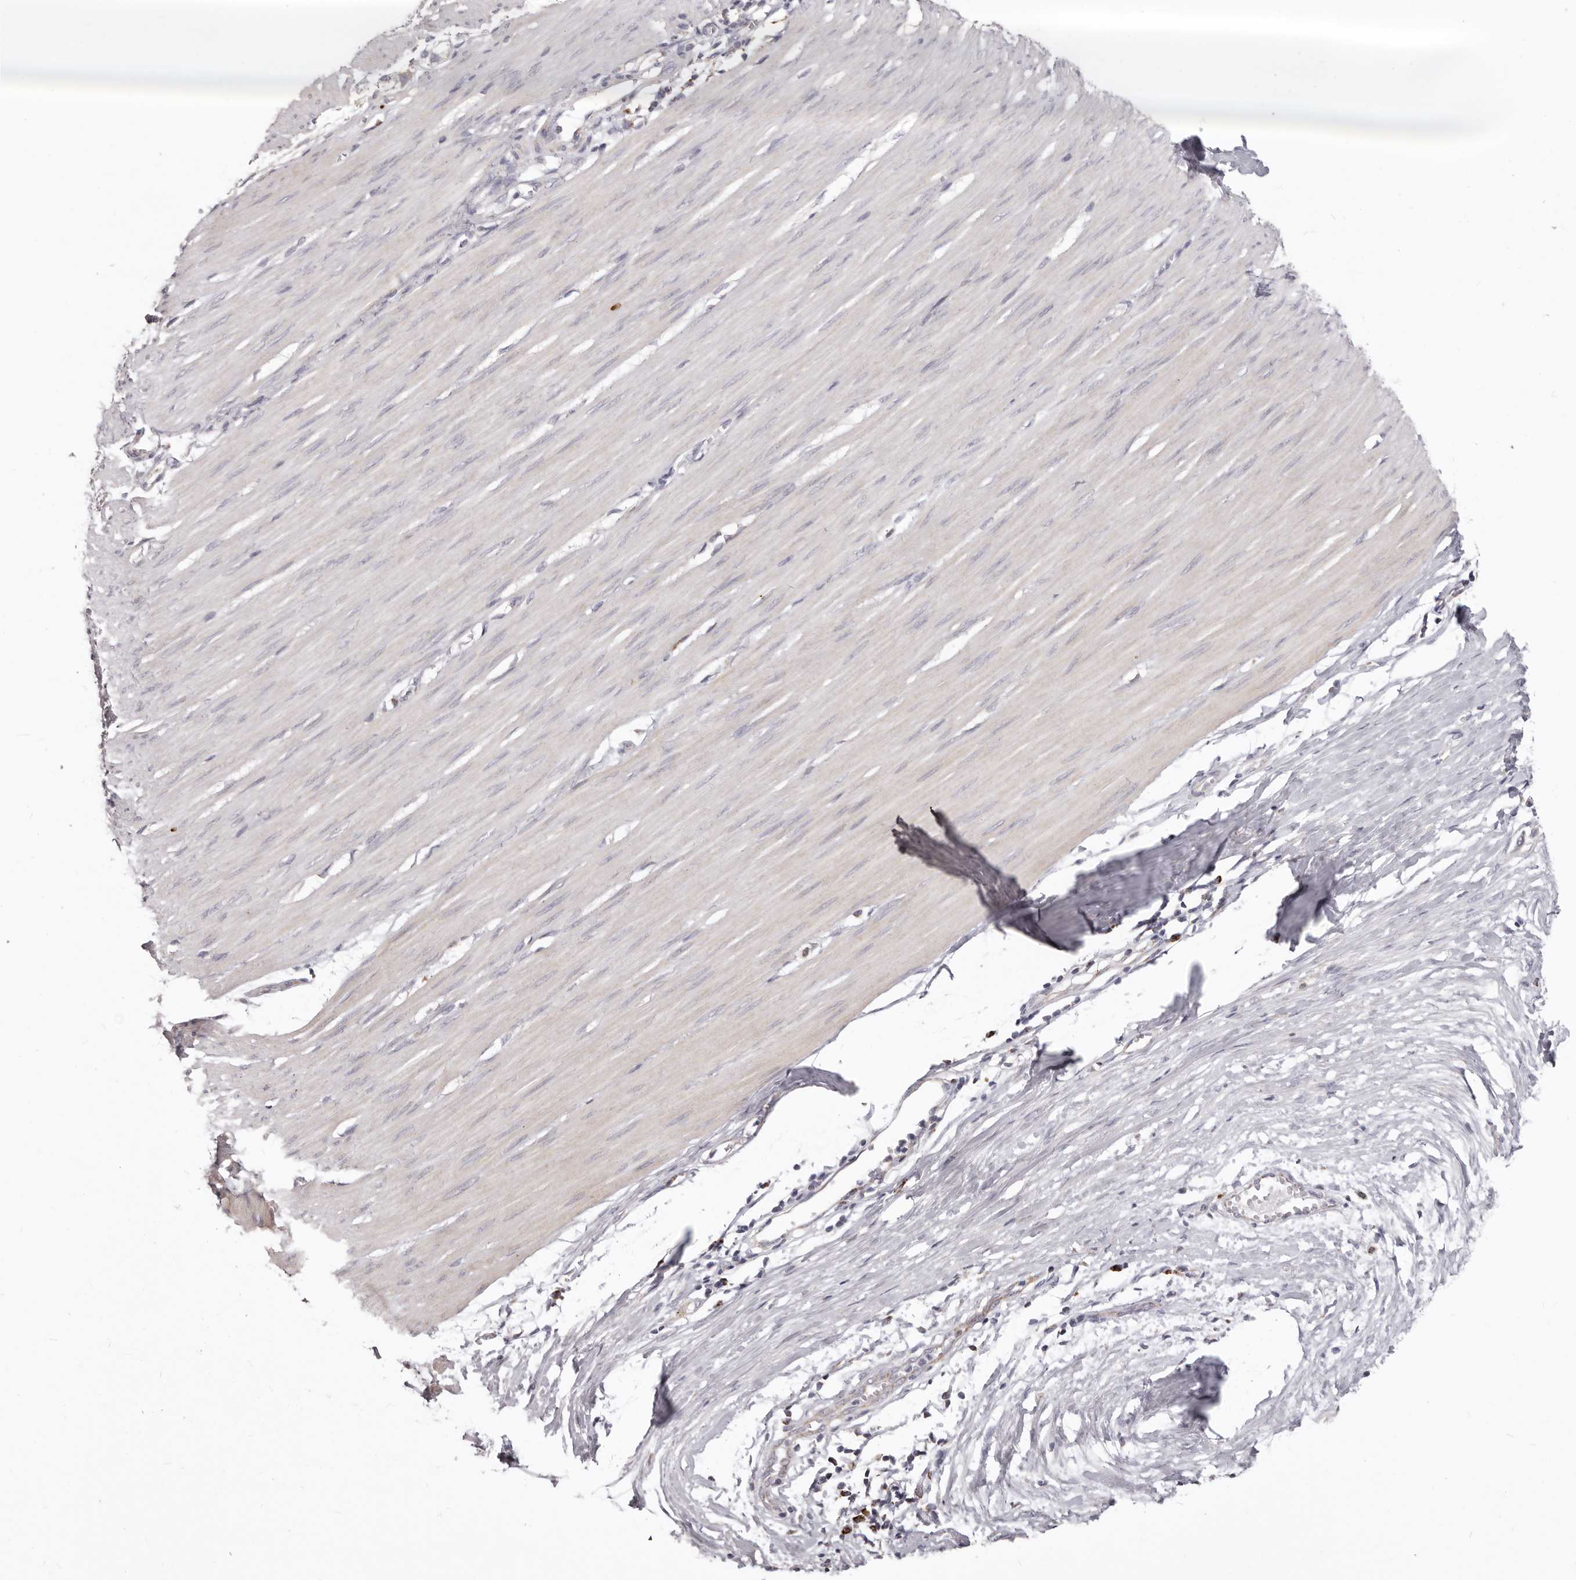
{"staining": {"intensity": "weak", "quantity": "25%-75%", "location": "cytoplasmic/membranous"}, "tissue": "smooth muscle", "cell_type": "Smooth muscle cells", "image_type": "normal", "snomed": [{"axis": "morphology", "description": "Normal tissue, NOS"}, {"axis": "morphology", "description": "Adenocarcinoma, NOS"}, {"axis": "topography", "description": "Colon"}, {"axis": "topography", "description": "Peripheral nerve tissue"}], "caption": "An image of smooth muscle stained for a protein shows weak cytoplasmic/membranous brown staining in smooth muscle cells. The staining was performed using DAB to visualize the protein expression in brown, while the nuclei were stained in blue with hematoxylin (Magnification: 20x).", "gene": "PRMT2", "patient": {"sex": "male", "age": 14}}